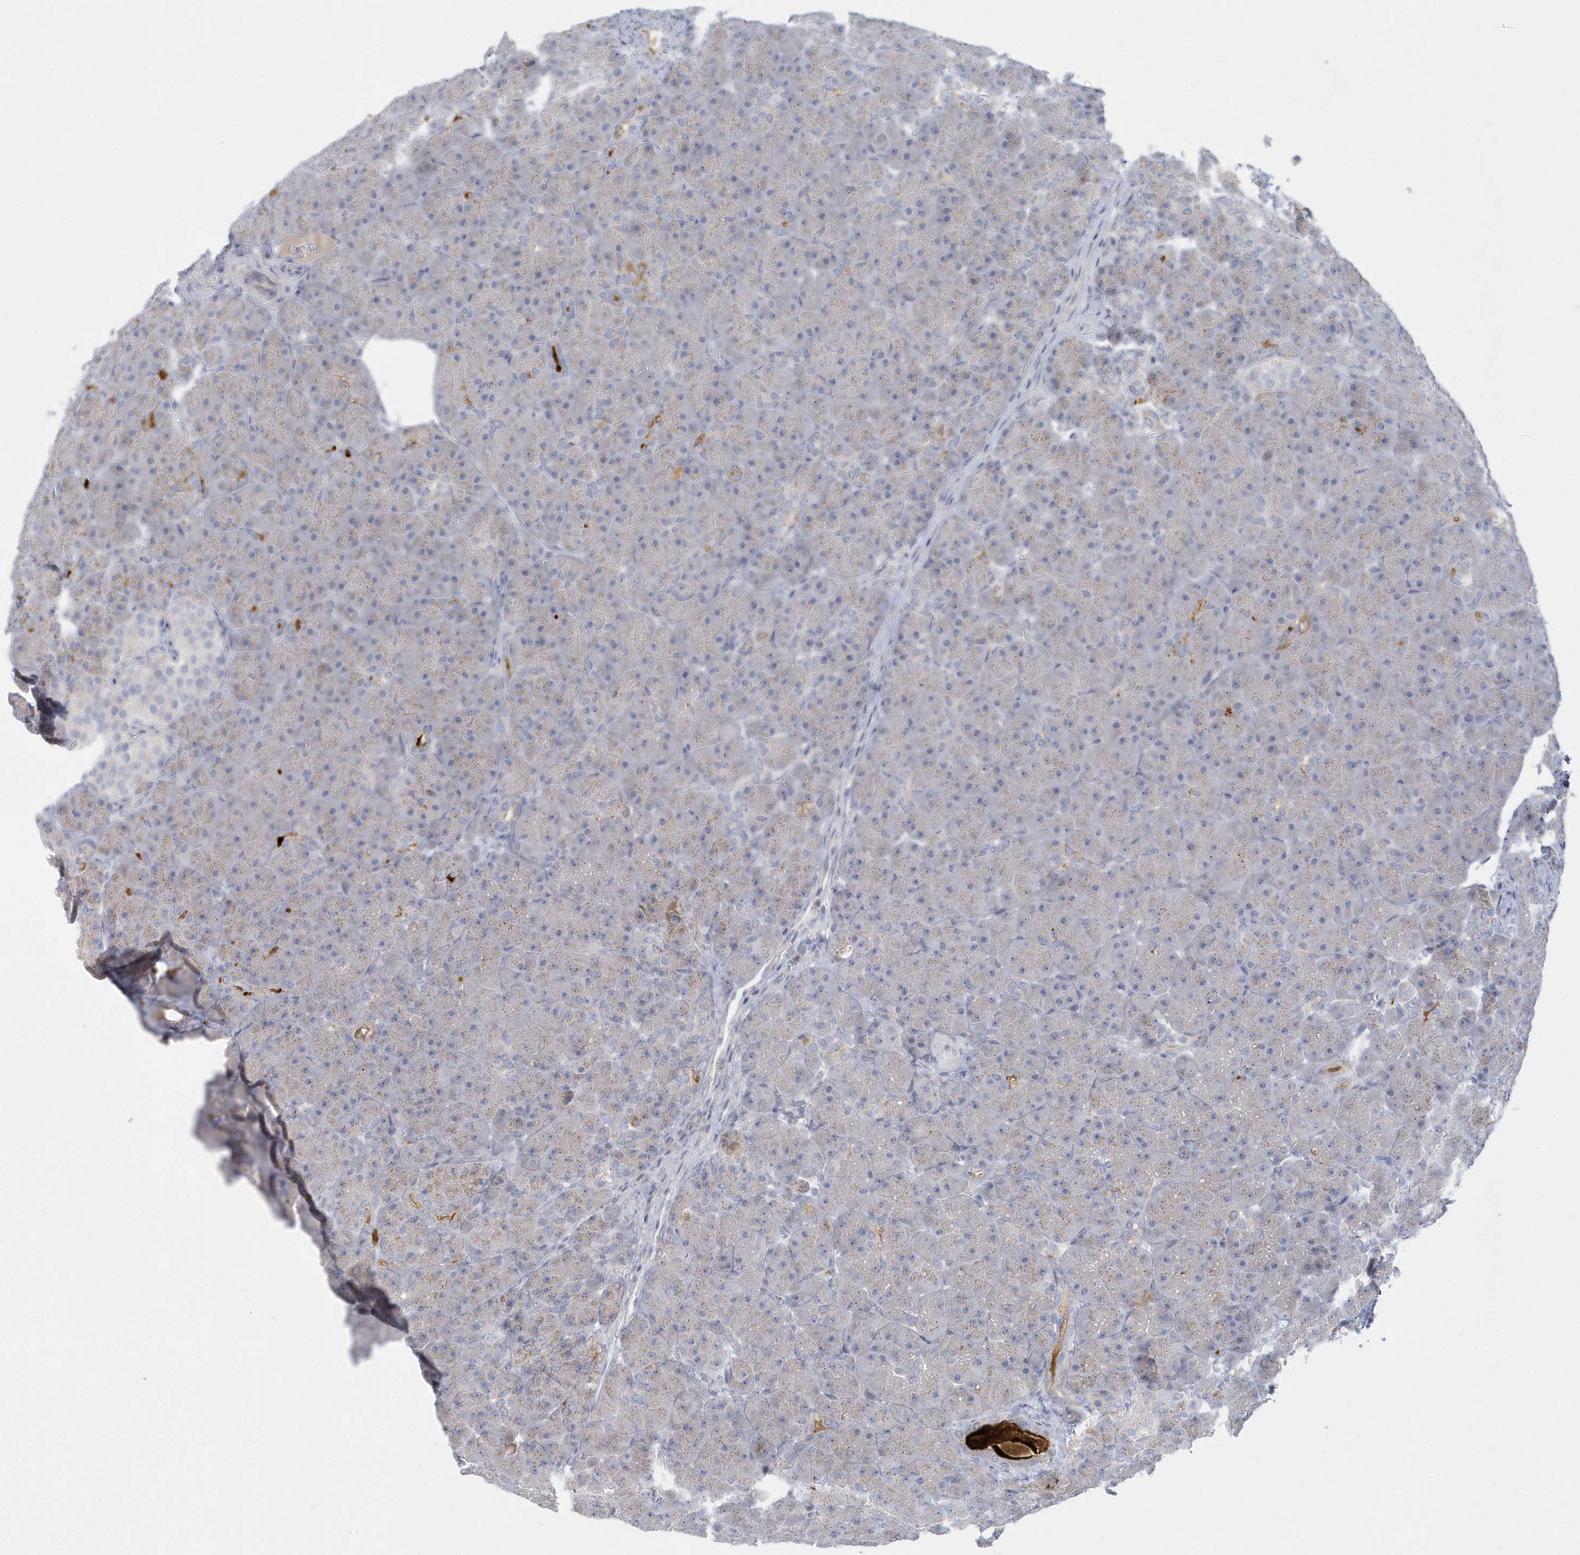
{"staining": {"intensity": "weak", "quantity": "<25%", "location": "cytoplasmic/membranous"}, "tissue": "pancreas", "cell_type": "Exocrine glandular cells", "image_type": "normal", "snomed": [{"axis": "morphology", "description": "Normal tissue, NOS"}, {"axis": "topography", "description": "Pancreas"}], "caption": "Protein analysis of unremarkable pancreas demonstrates no significant expression in exocrine glandular cells.", "gene": "NIPAL1", "patient": {"sex": "male", "age": 66}}